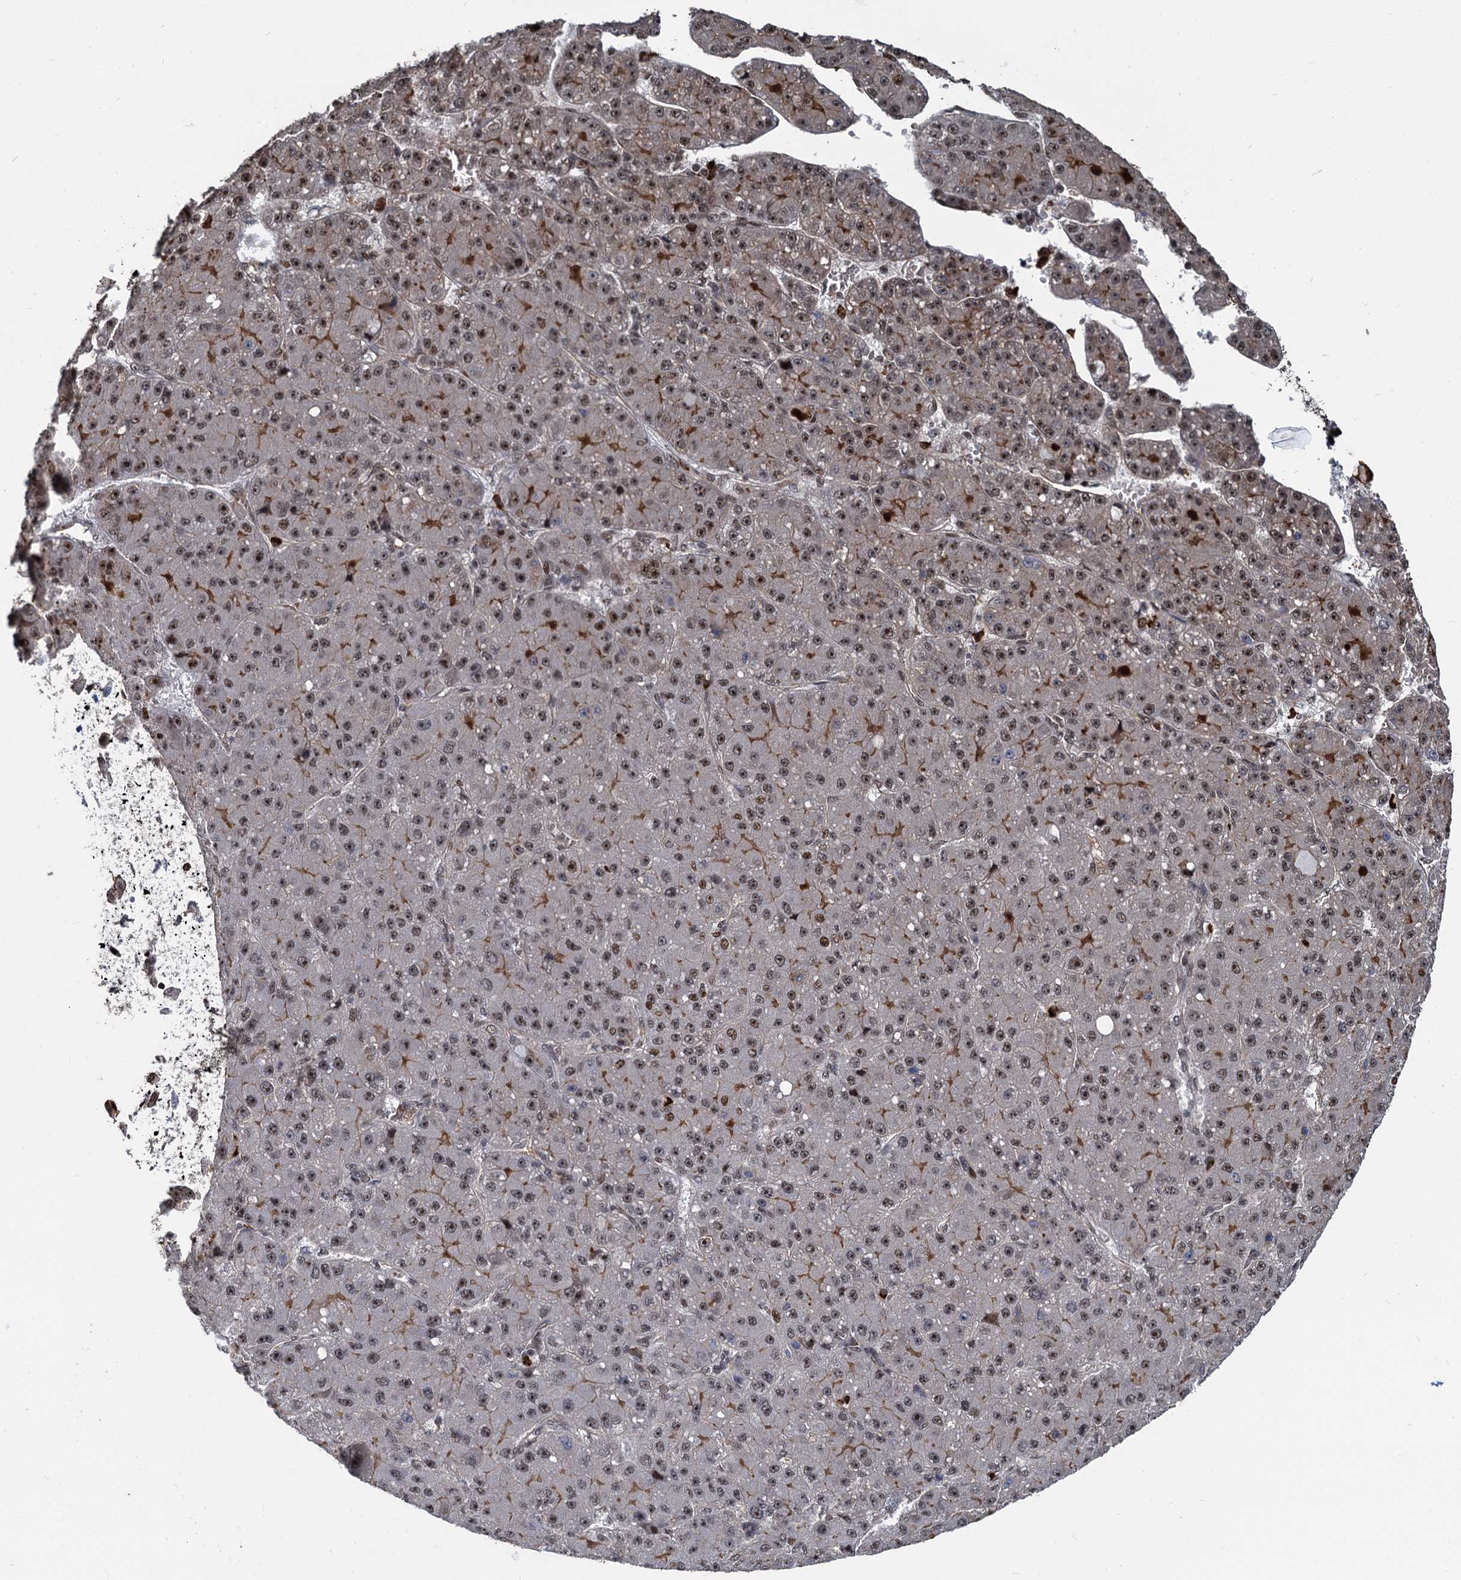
{"staining": {"intensity": "moderate", "quantity": ">75%", "location": "nuclear"}, "tissue": "liver cancer", "cell_type": "Tumor cells", "image_type": "cancer", "snomed": [{"axis": "morphology", "description": "Carcinoma, Hepatocellular, NOS"}, {"axis": "topography", "description": "Liver"}], "caption": "The photomicrograph demonstrates a brown stain indicating the presence of a protein in the nuclear of tumor cells in liver cancer.", "gene": "ANKRD49", "patient": {"sex": "male", "age": 67}}